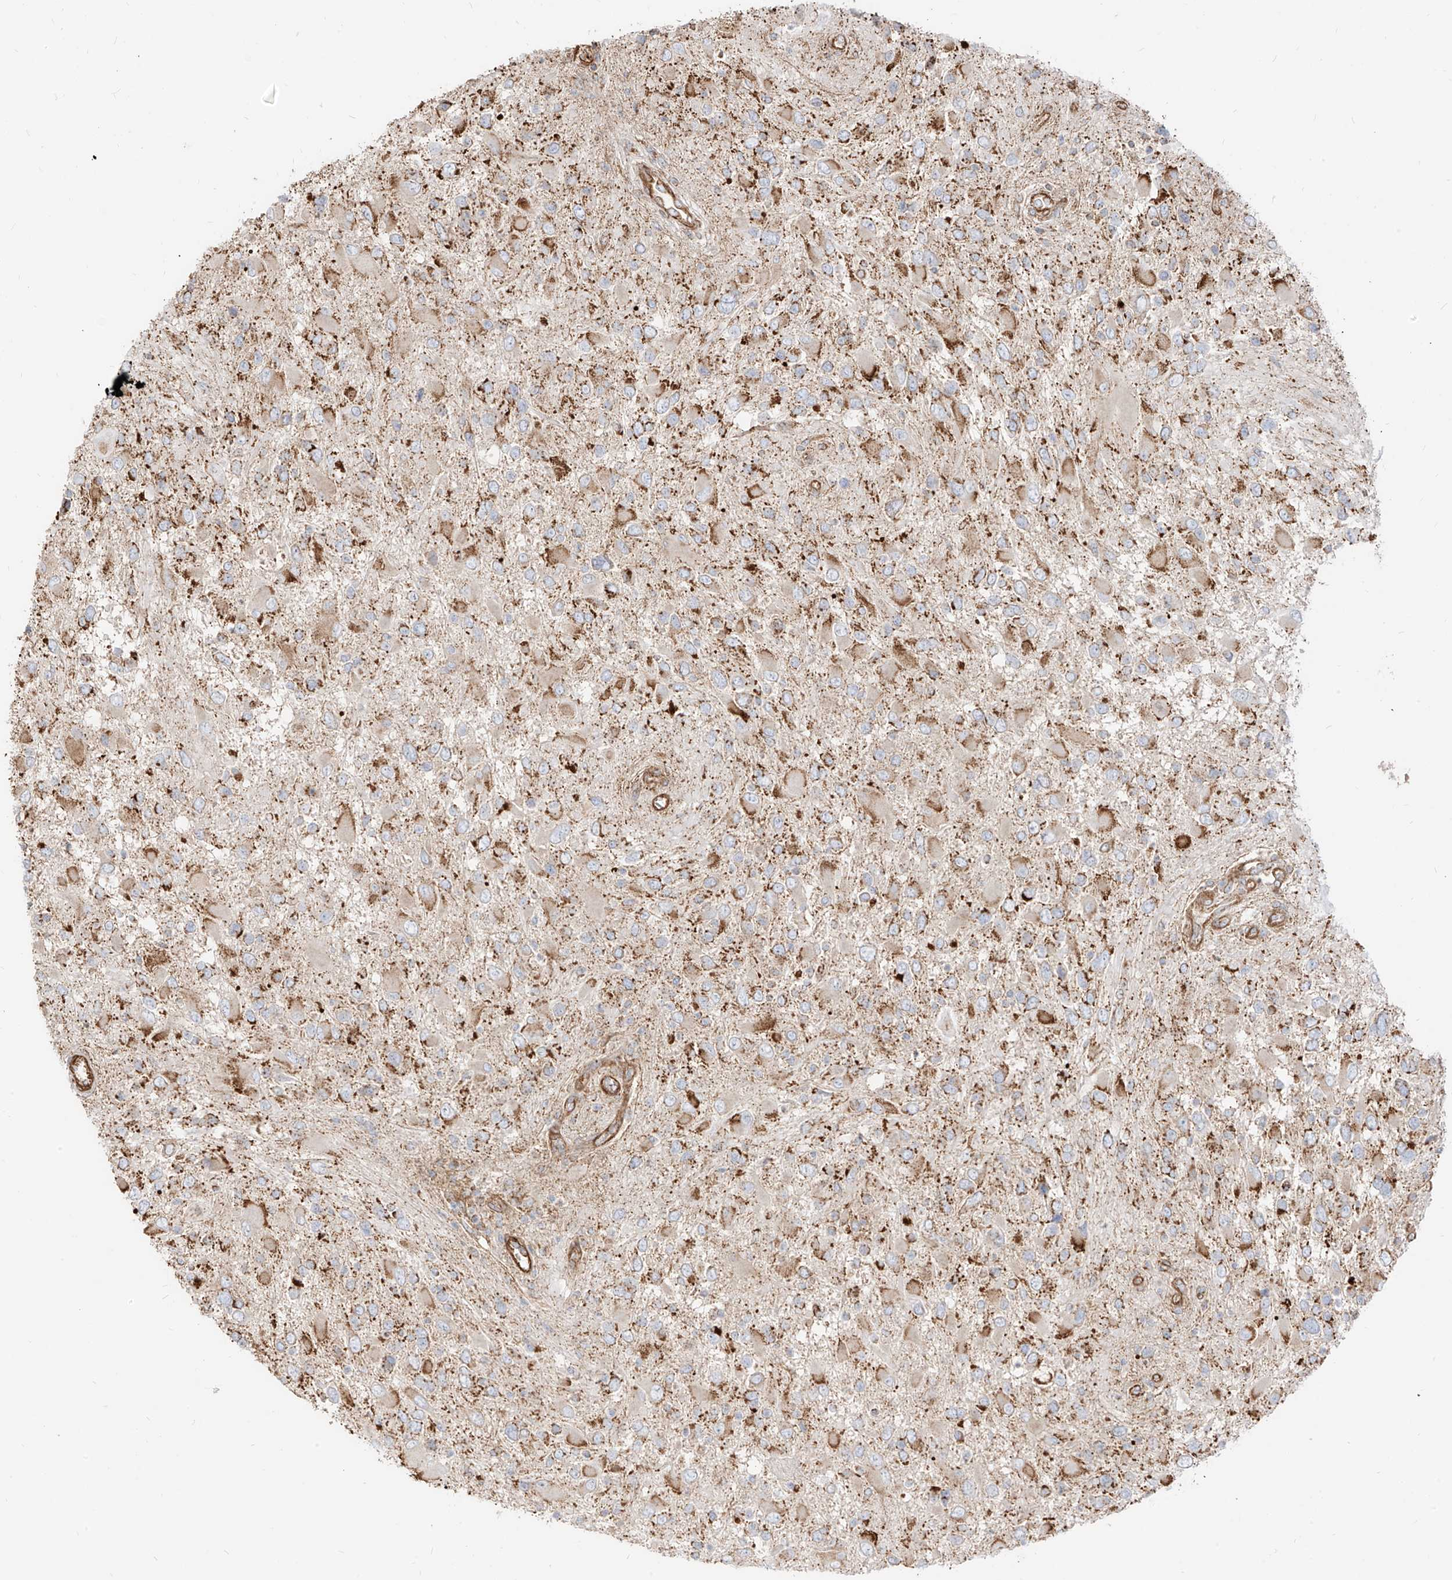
{"staining": {"intensity": "moderate", "quantity": "25%-75%", "location": "cytoplasmic/membranous"}, "tissue": "glioma", "cell_type": "Tumor cells", "image_type": "cancer", "snomed": [{"axis": "morphology", "description": "Glioma, malignant, High grade"}, {"axis": "topography", "description": "Brain"}], "caption": "The image reveals immunohistochemical staining of malignant high-grade glioma. There is moderate cytoplasmic/membranous positivity is present in about 25%-75% of tumor cells.", "gene": "PLCL1", "patient": {"sex": "male", "age": 53}}